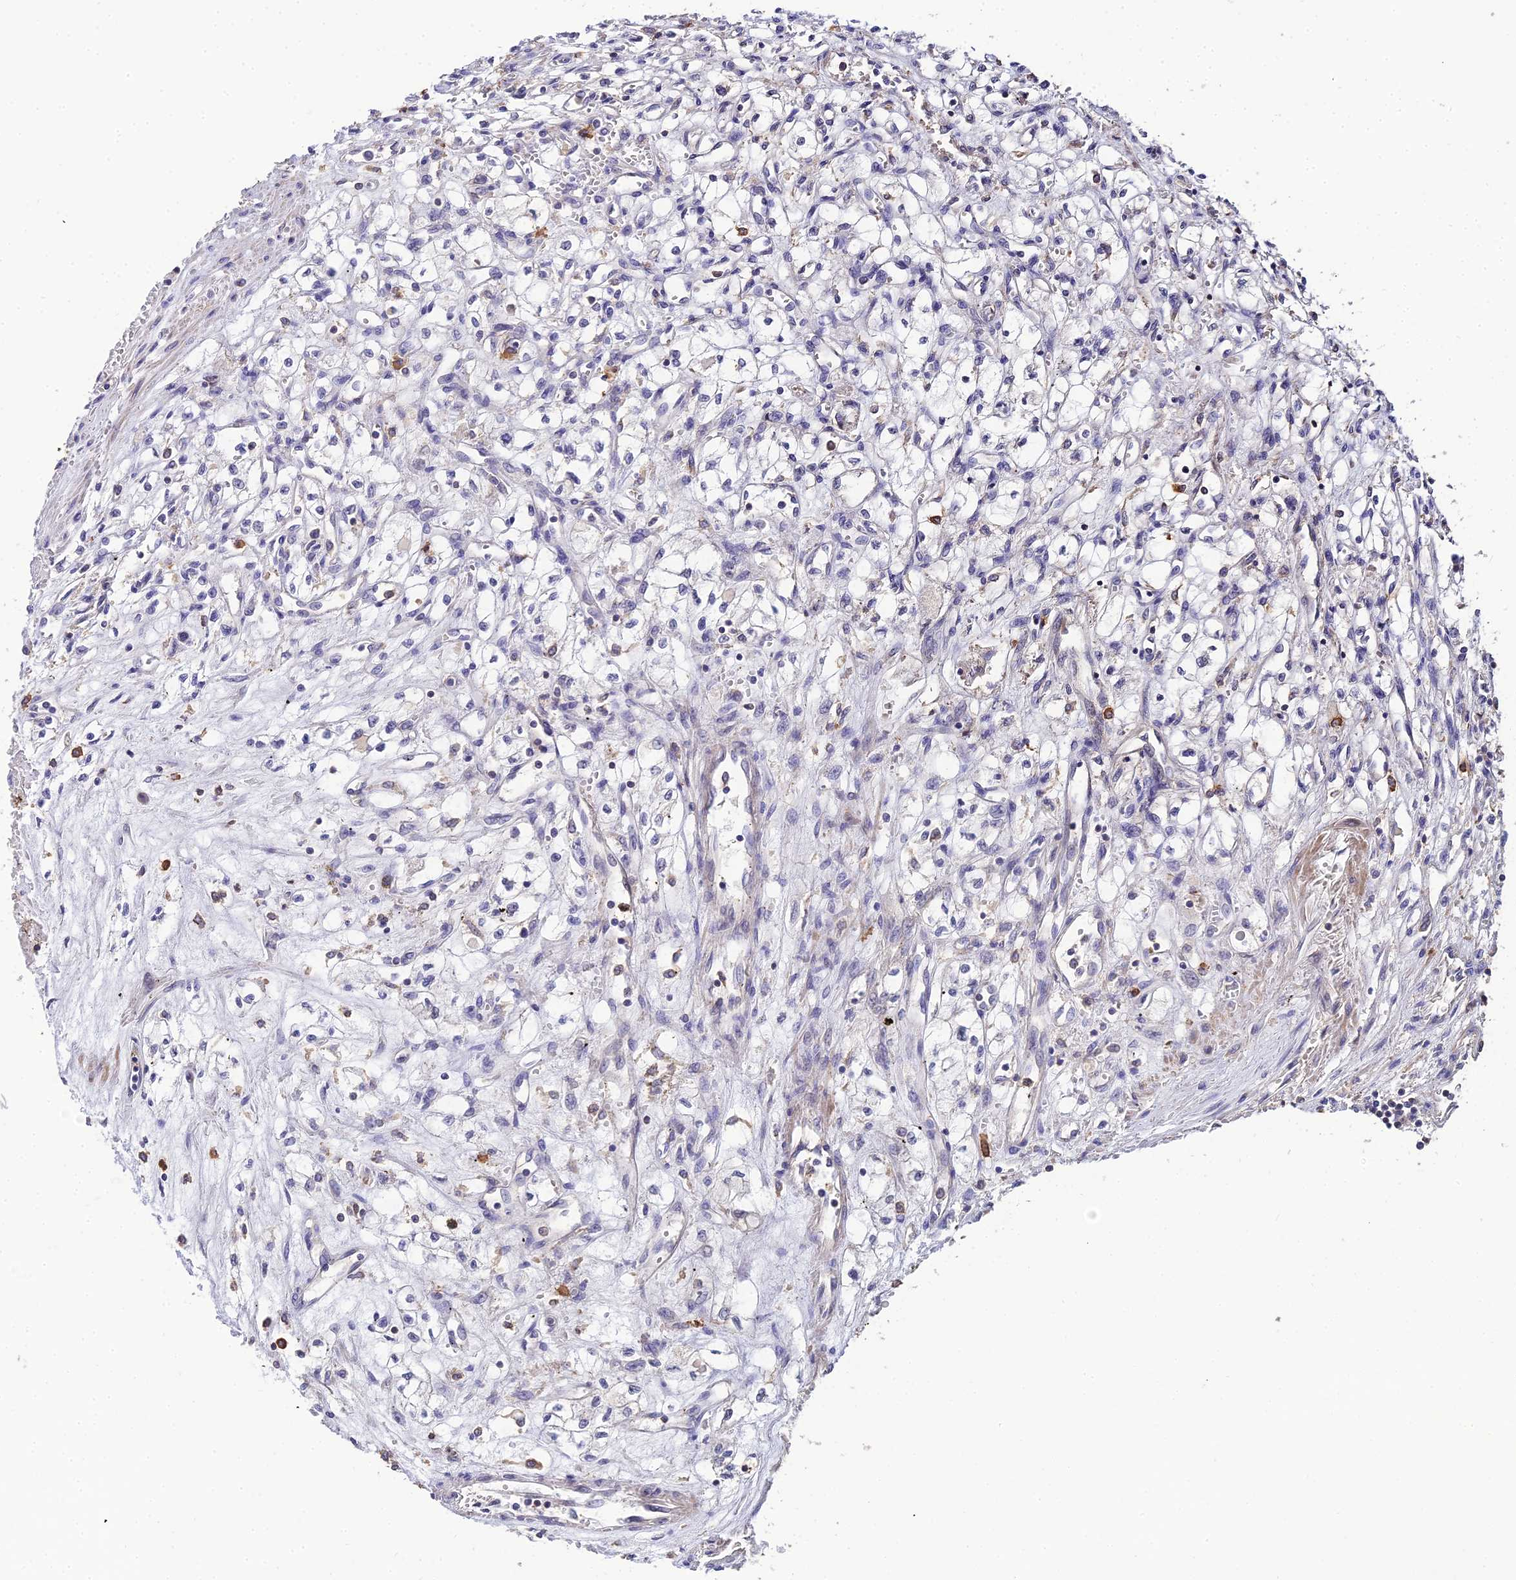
{"staining": {"intensity": "negative", "quantity": "none", "location": "none"}, "tissue": "renal cancer", "cell_type": "Tumor cells", "image_type": "cancer", "snomed": [{"axis": "morphology", "description": "Adenocarcinoma, NOS"}, {"axis": "topography", "description": "Kidney"}], "caption": "This photomicrograph is of renal cancer stained with IHC to label a protein in brown with the nuclei are counter-stained blue. There is no positivity in tumor cells.", "gene": "LSM5", "patient": {"sex": "male", "age": 59}}